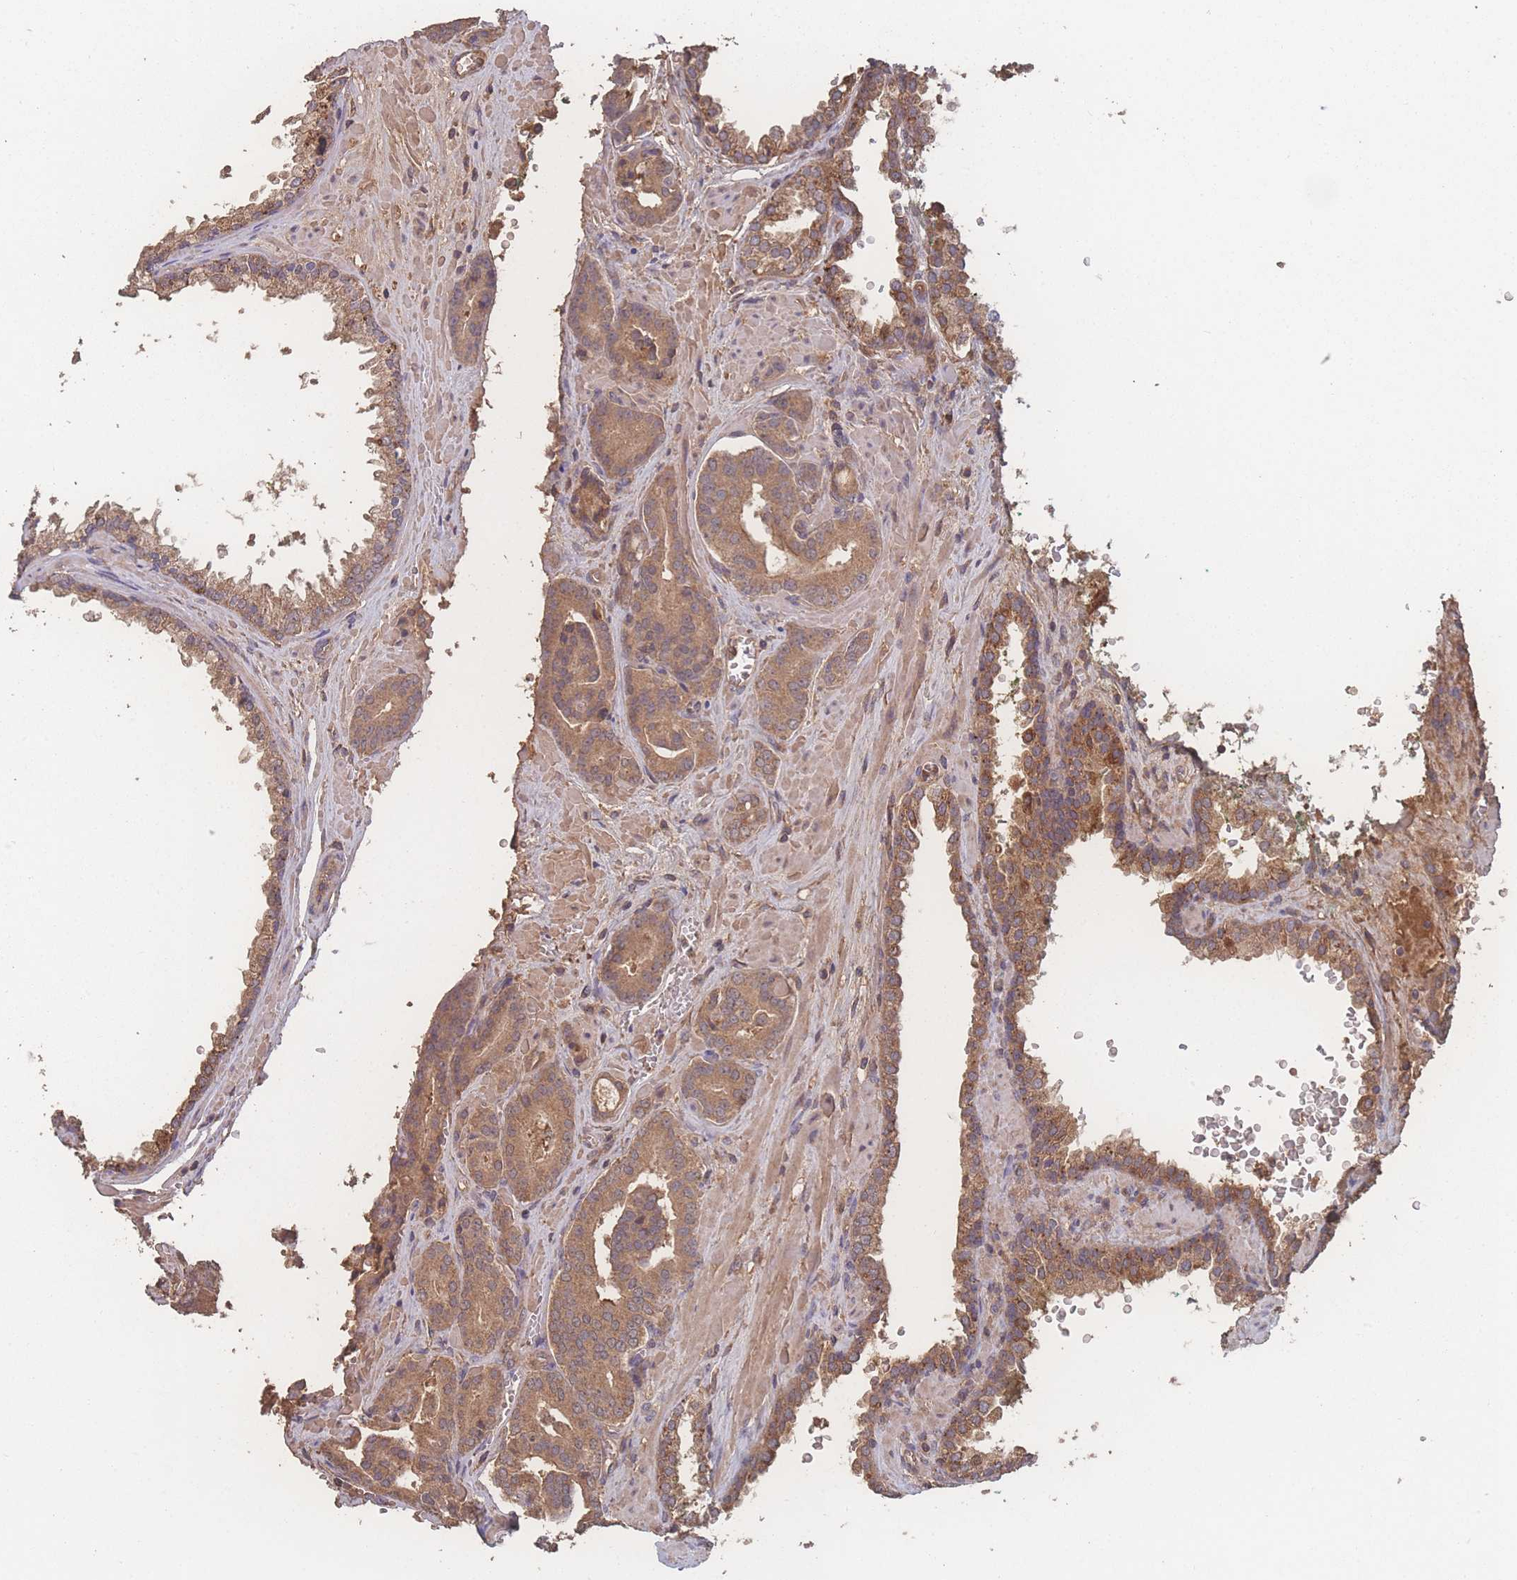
{"staining": {"intensity": "moderate", "quantity": ">75%", "location": "cytoplasmic/membranous"}, "tissue": "prostate cancer", "cell_type": "Tumor cells", "image_type": "cancer", "snomed": [{"axis": "morphology", "description": "Adenocarcinoma, High grade"}, {"axis": "topography", "description": "Prostate"}], "caption": "Immunohistochemical staining of adenocarcinoma (high-grade) (prostate) shows moderate cytoplasmic/membranous protein staining in approximately >75% of tumor cells.", "gene": "ATXN10", "patient": {"sex": "male", "age": 66}}